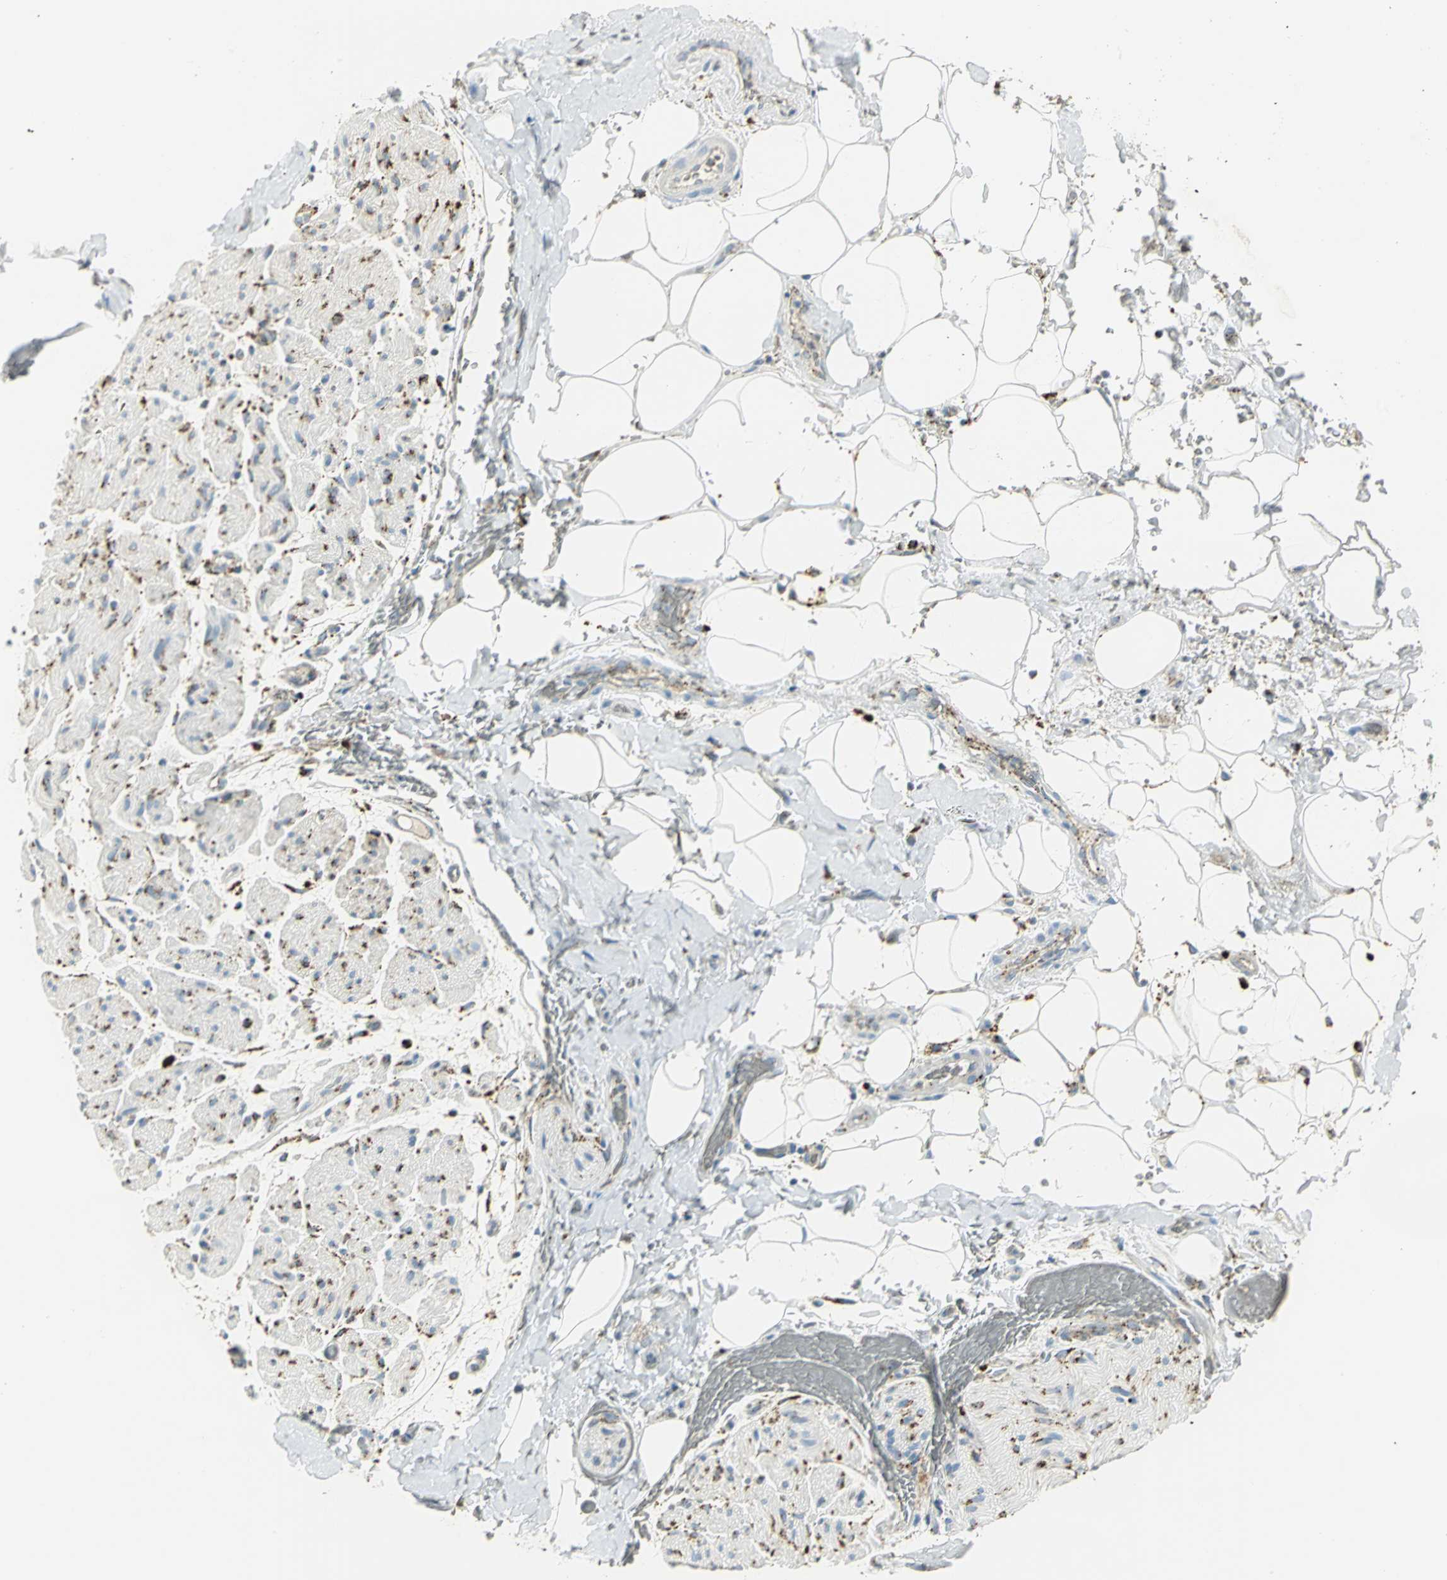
{"staining": {"intensity": "weak", "quantity": ">75%", "location": "cytoplasmic/membranous"}, "tissue": "adipose tissue", "cell_type": "Adipocytes", "image_type": "normal", "snomed": [{"axis": "morphology", "description": "Normal tissue, NOS"}, {"axis": "morphology", "description": "Cholangiocarcinoma"}, {"axis": "topography", "description": "Liver"}, {"axis": "topography", "description": "Peripheral nerve tissue"}], "caption": "Brown immunohistochemical staining in benign human adipose tissue exhibits weak cytoplasmic/membranous expression in approximately >75% of adipocytes.", "gene": "ARSA", "patient": {"sex": "male", "age": 50}}